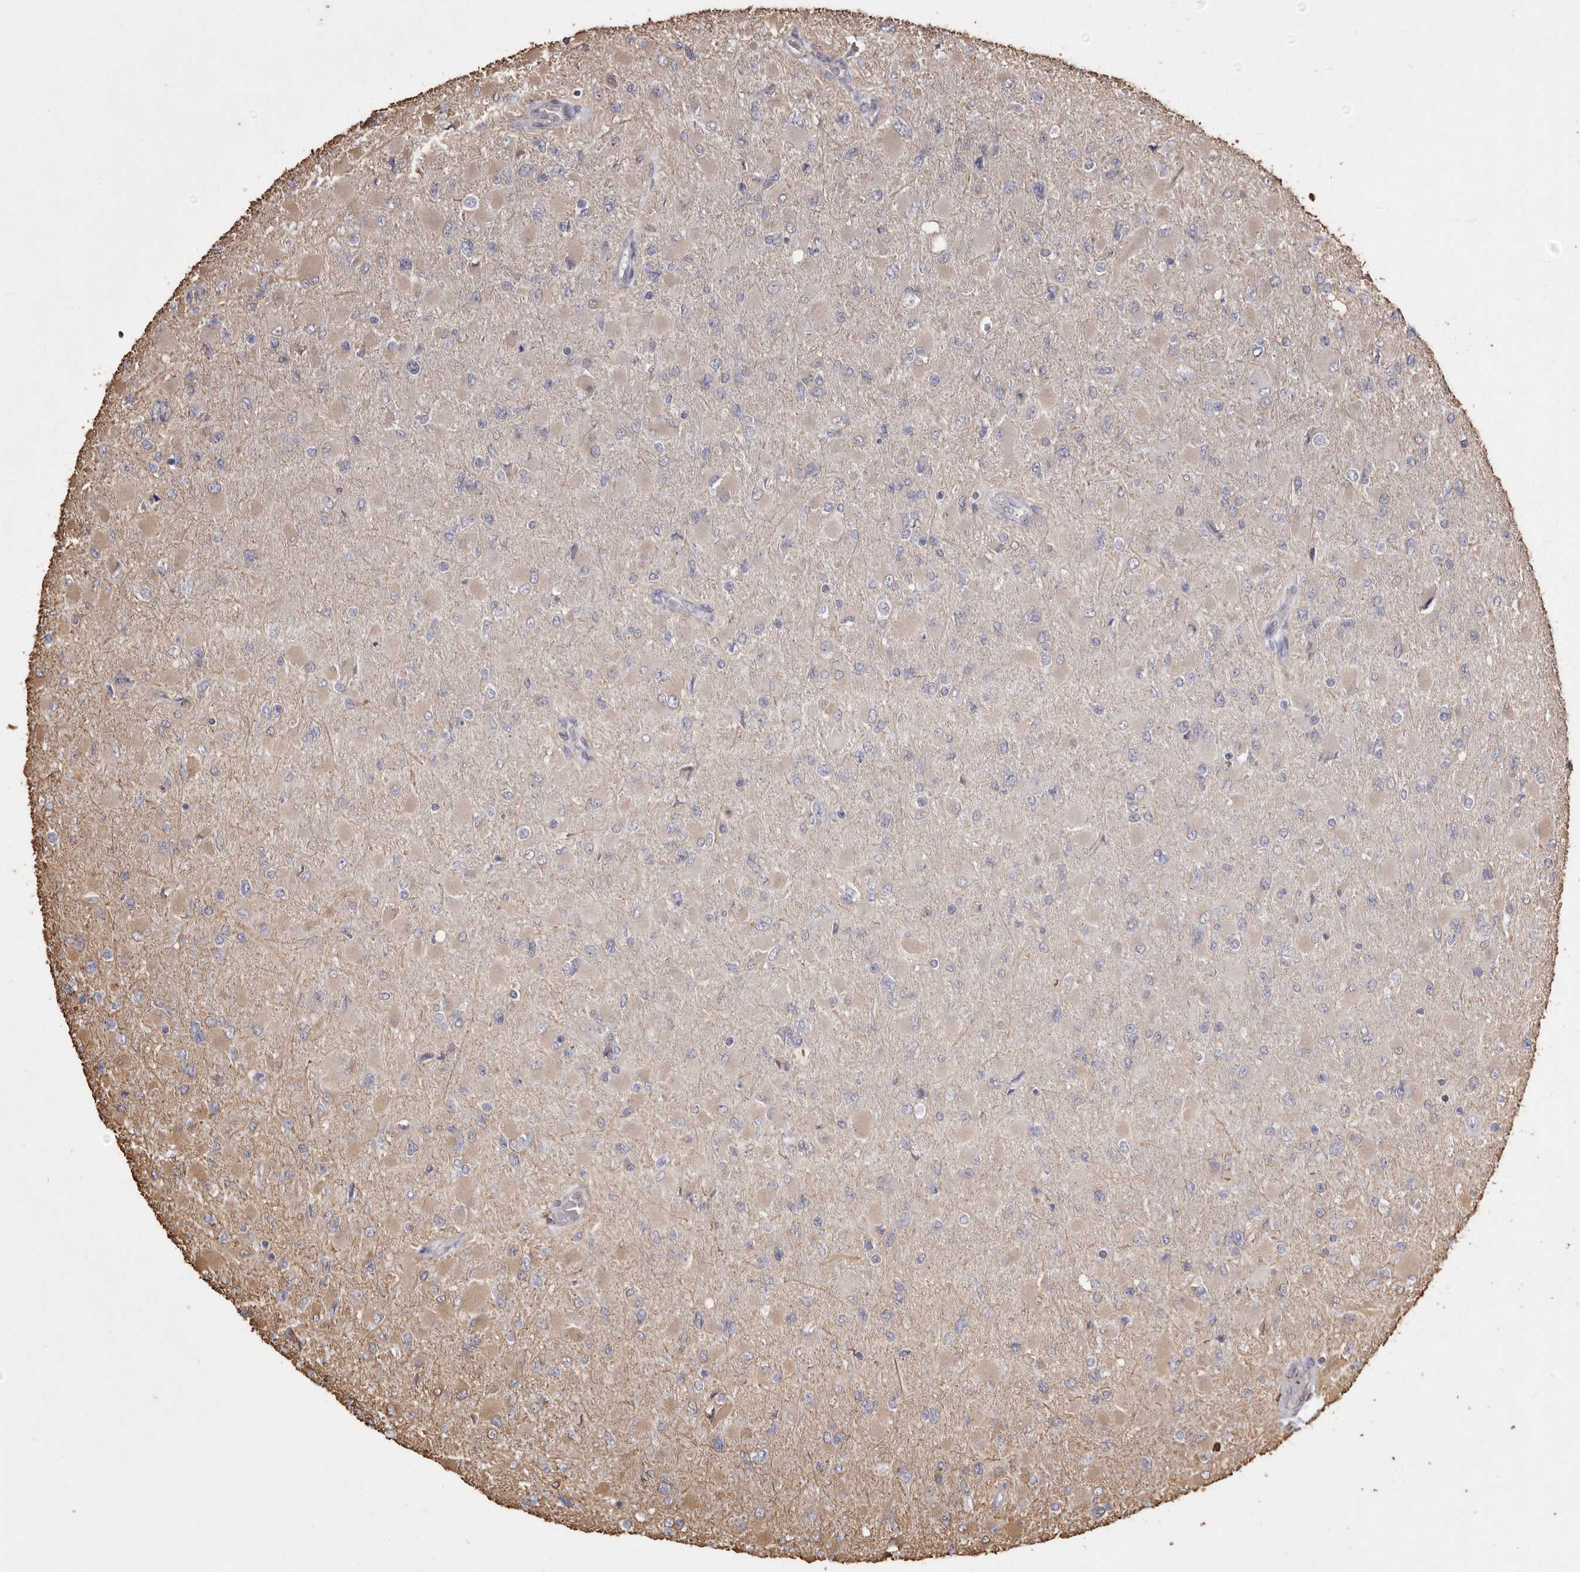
{"staining": {"intensity": "weak", "quantity": "<25%", "location": "cytoplasmic/membranous"}, "tissue": "glioma", "cell_type": "Tumor cells", "image_type": "cancer", "snomed": [{"axis": "morphology", "description": "Glioma, malignant, High grade"}, {"axis": "topography", "description": "Cerebral cortex"}], "caption": "This is an immunohistochemistry (IHC) micrograph of human malignant glioma (high-grade). There is no positivity in tumor cells.", "gene": "MTURN", "patient": {"sex": "female", "age": 36}}